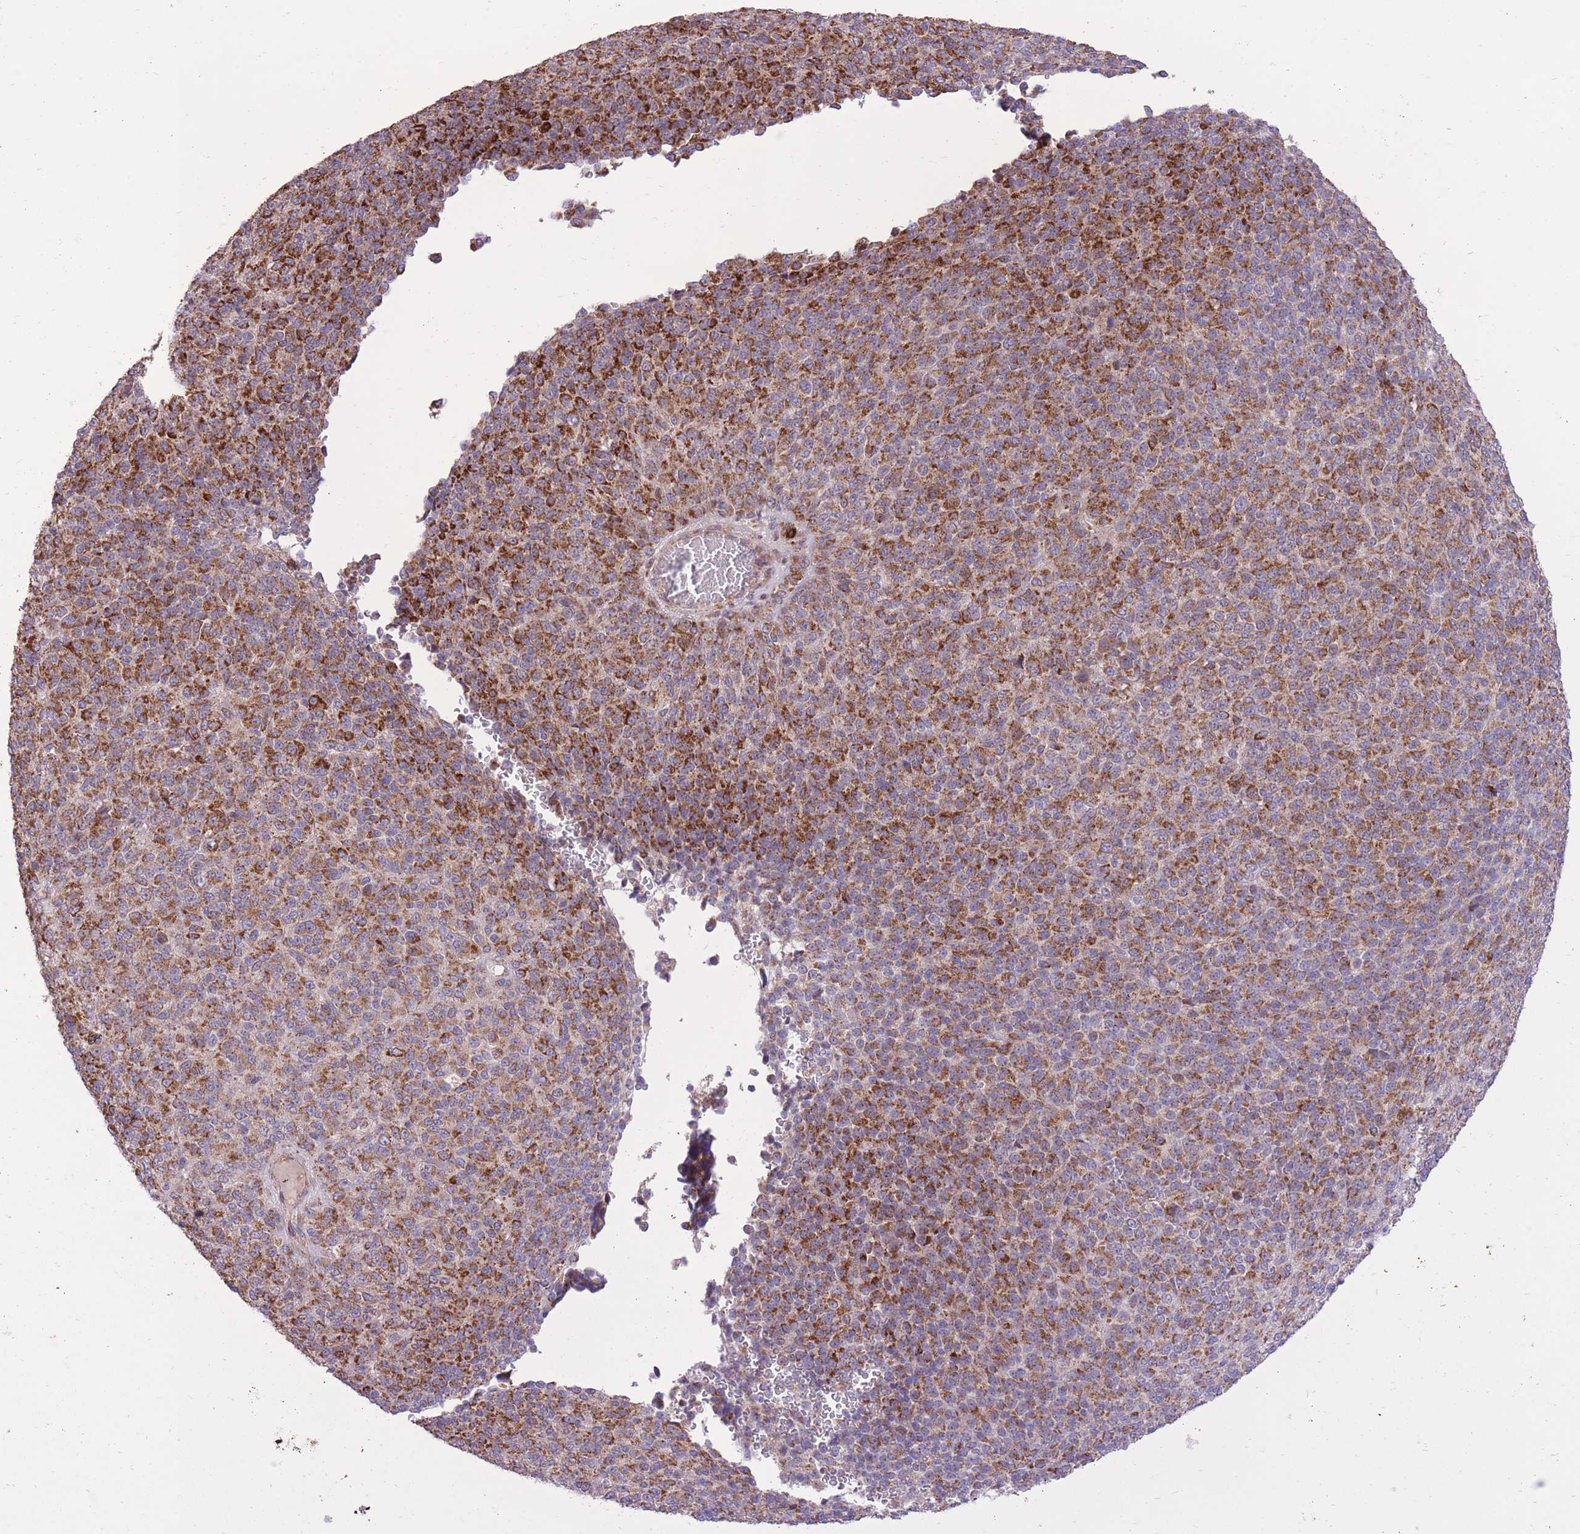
{"staining": {"intensity": "strong", "quantity": "25%-75%", "location": "cytoplasmic/membranous"}, "tissue": "melanoma", "cell_type": "Tumor cells", "image_type": "cancer", "snomed": [{"axis": "morphology", "description": "Malignant melanoma, Metastatic site"}, {"axis": "topography", "description": "Brain"}], "caption": "Immunohistochemistry of malignant melanoma (metastatic site) shows high levels of strong cytoplasmic/membranous staining in approximately 25%-75% of tumor cells.", "gene": "SLC4A4", "patient": {"sex": "female", "age": 56}}